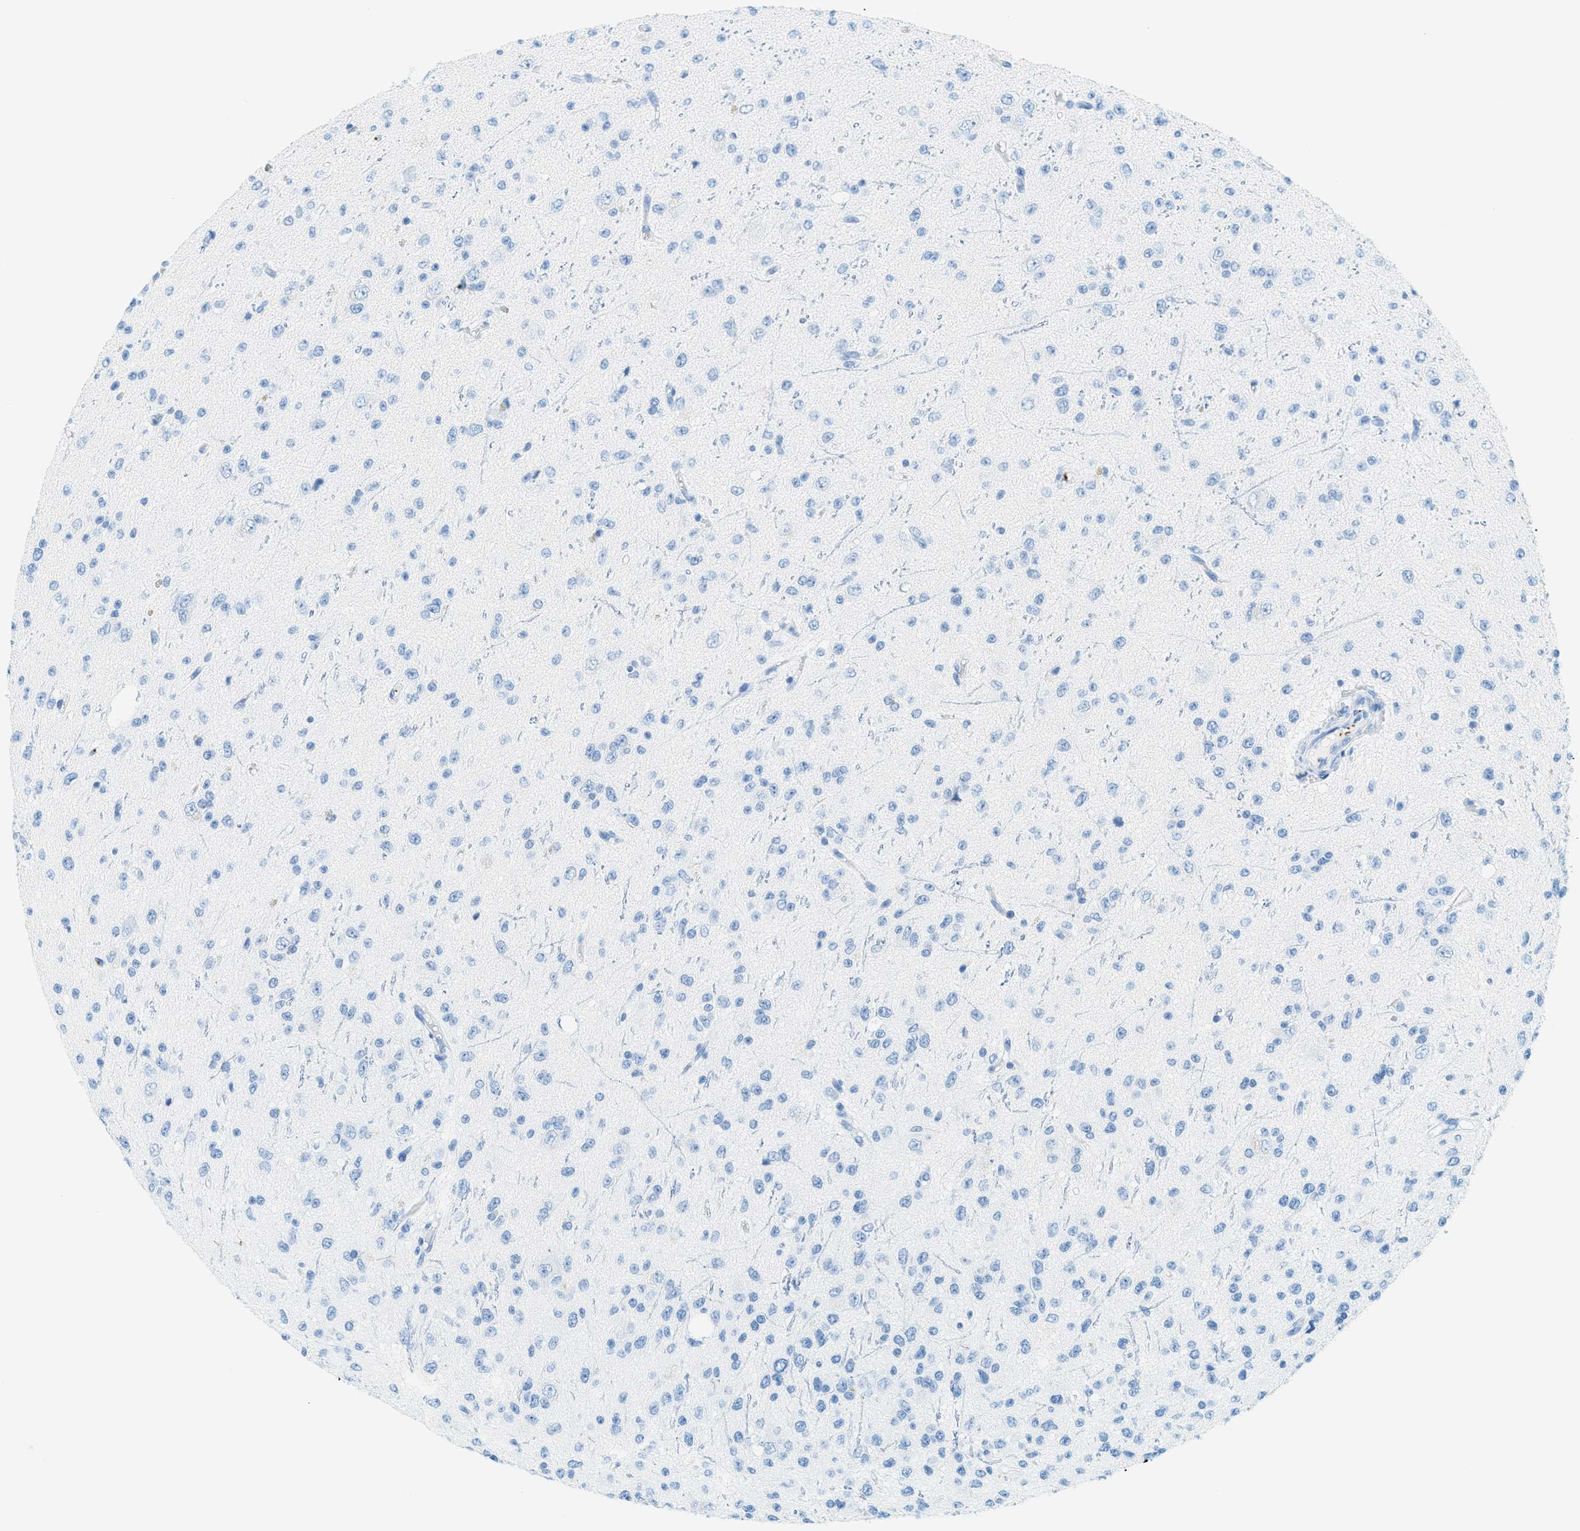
{"staining": {"intensity": "negative", "quantity": "none", "location": "none"}, "tissue": "glioma", "cell_type": "Tumor cells", "image_type": "cancer", "snomed": [{"axis": "morphology", "description": "Glioma, malignant, High grade"}, {"axis": "topography", "description": "pancreas cauda"}], "caption": "This micrograph is of high-grade glioma (malignant) stained with immunohistochemistry to label a protein in brown with the nuclei are counter-stained blue. There is no staining in tumor cells.", "gene": "PPBP", "patient": {"sex": "male", "age": 60}}